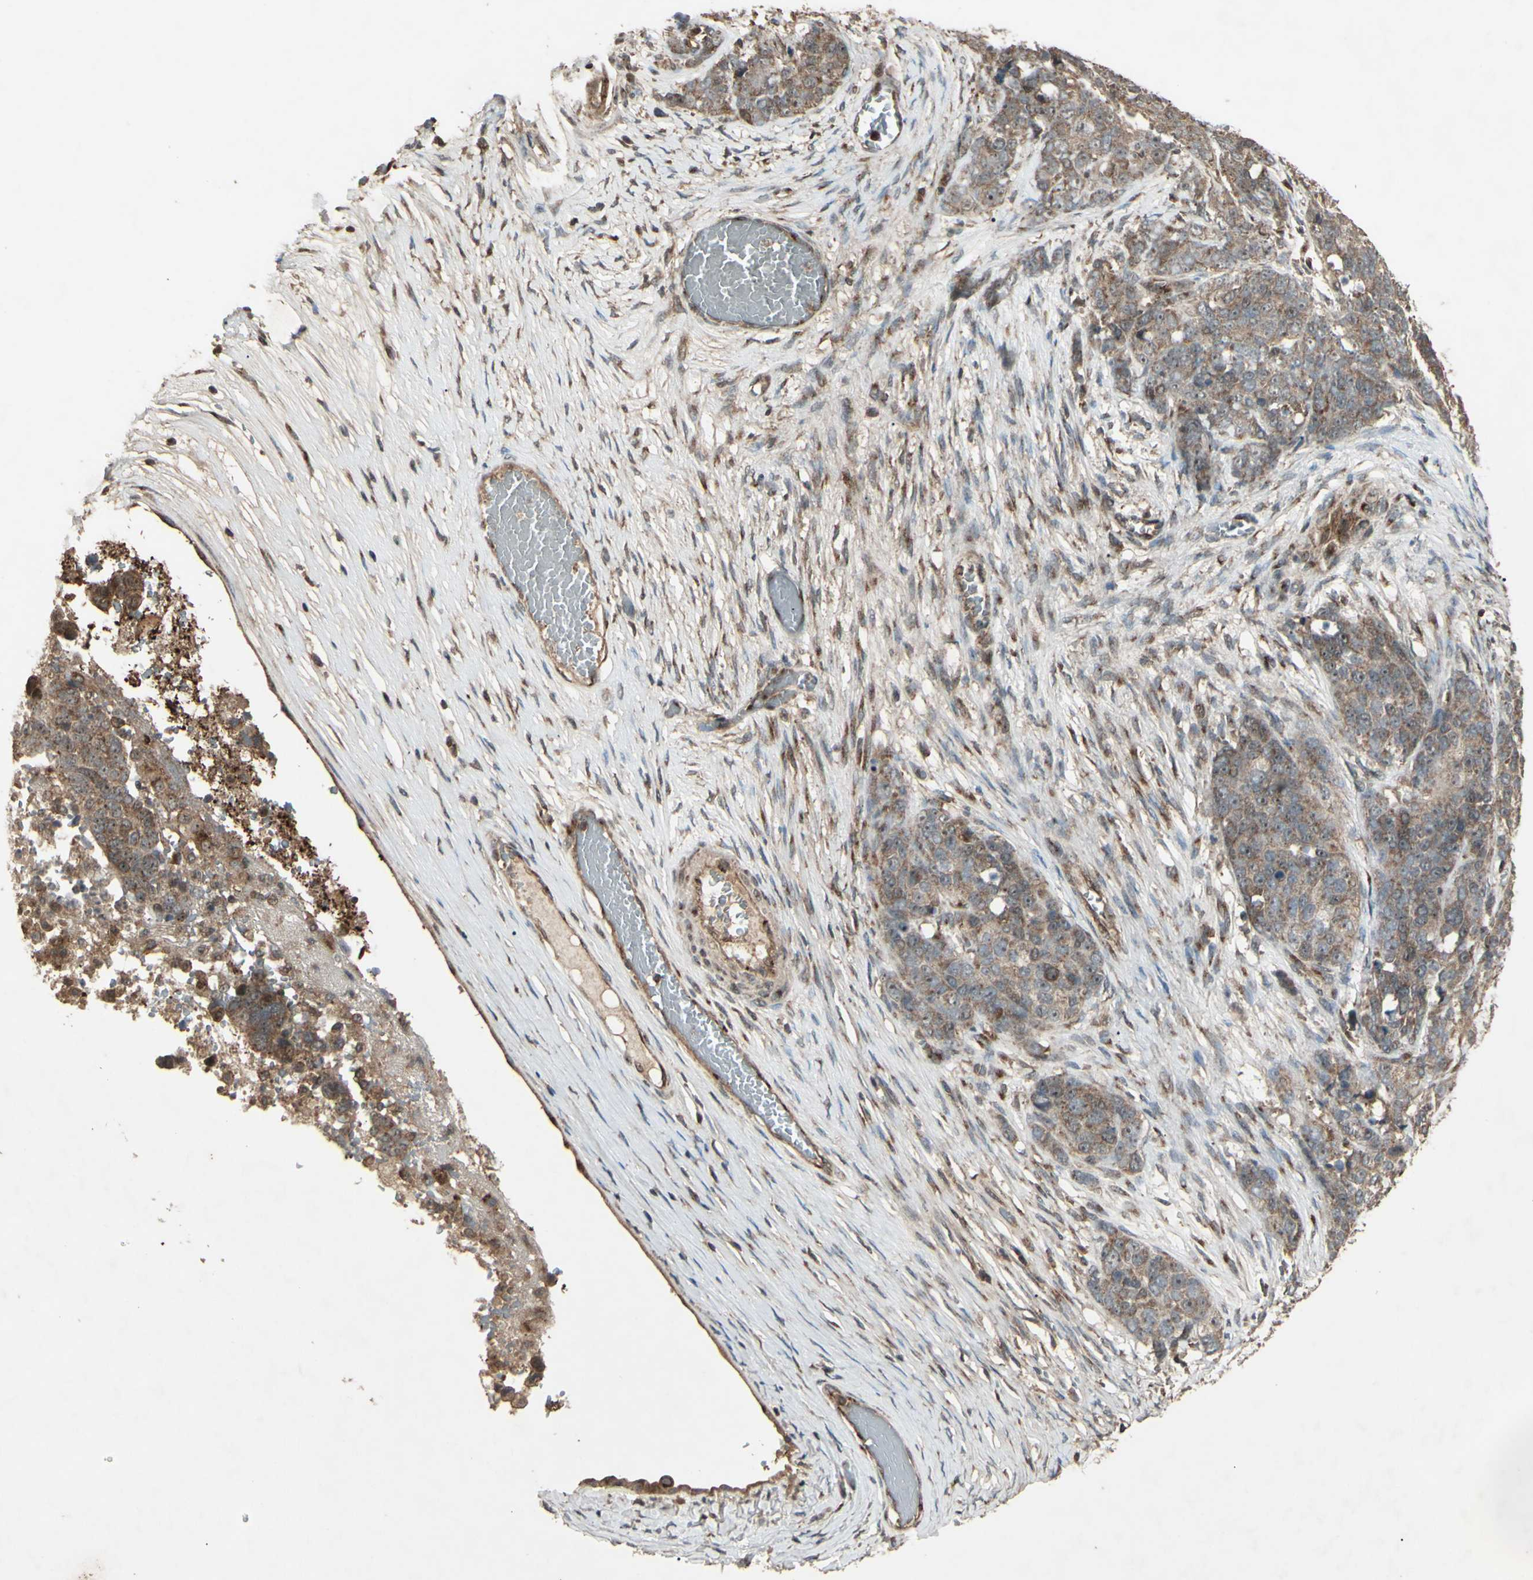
{"staining": {"intensity": "weak", "quantity": ">75%", "location": "cytoplasmic/membranous"}, "tissue": "ovarian cancer", "cell_type": "Tumor cells", "image_type": "cancer", "snomed": [{"axis": "morphology", "description": "Cystadenocarcinoma, serous, NOS"}, {"axis": "topography", "description": "Ovary"}], "caption": "A histopathology image of human ovarian cancer (serous cystadenocarcinoma) stained for a protein shows weak cytoplasmic/membranous brown staining in tumor cells. (DAB IHC, brown staining for protein, blue staining for nuclei).", "gene": "AP1G1", "patient": {"sex": "female", "age": 44}}